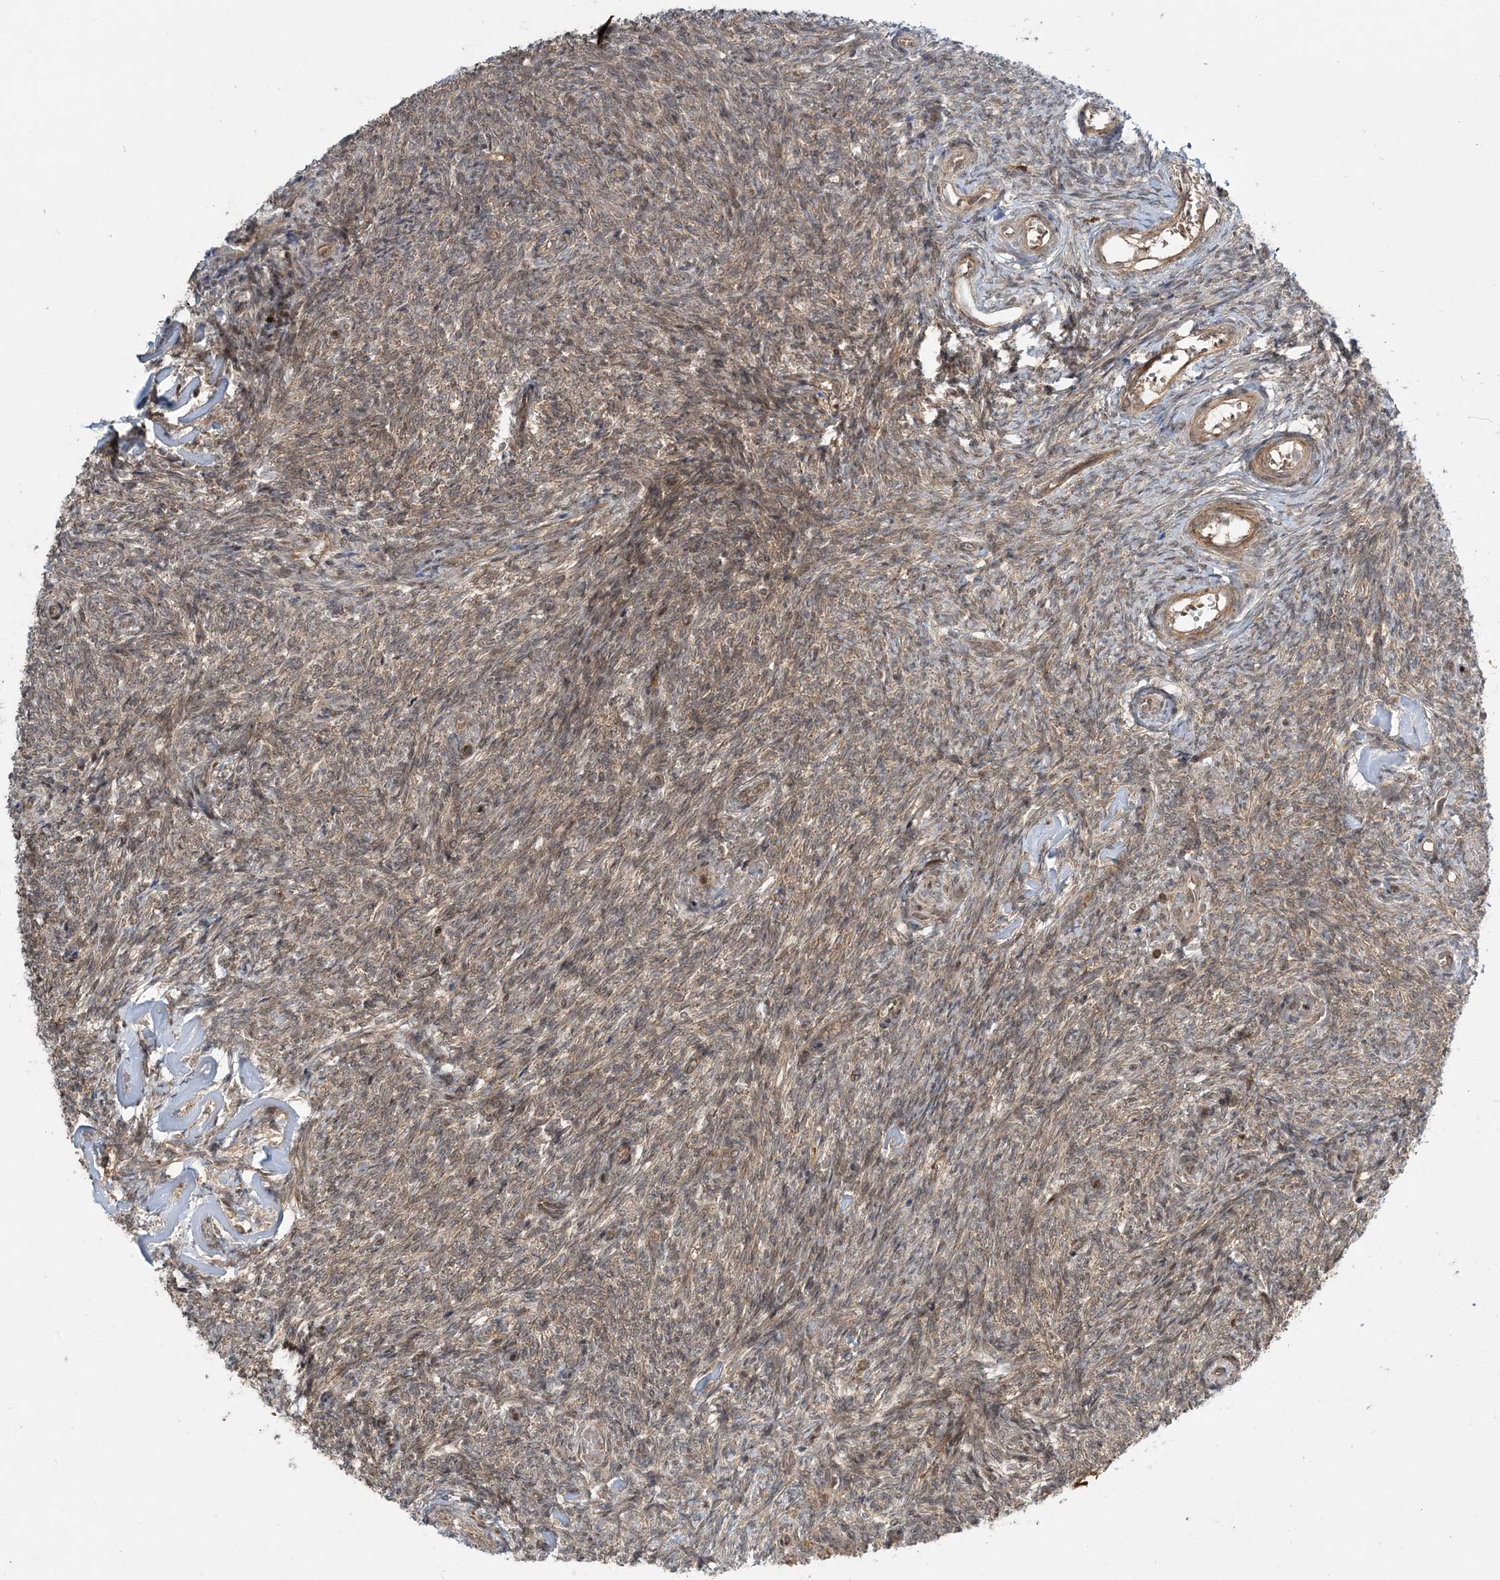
{"staining": {"intensity": "moderate", "quantity": ">75%", "location": "nuclear"}, "tissue": "ovary", "cell_type": "Ovarian stroma cells", "image_type": "normal", "snomed": [{"axis": "morphology", "description": "Normal tissue, NOS"}, {"axis": "topography", "description": "Ovary"}], "caption": "Protein expression analysis of normal human ovary reveals moderate nuclear staining in about >75% of ovarian stroma cells. (Brightfield microscopy of DAB IHC at high magnification).", "gene": "UBTD2", "patient": {"sex": "female", "age": 44}}